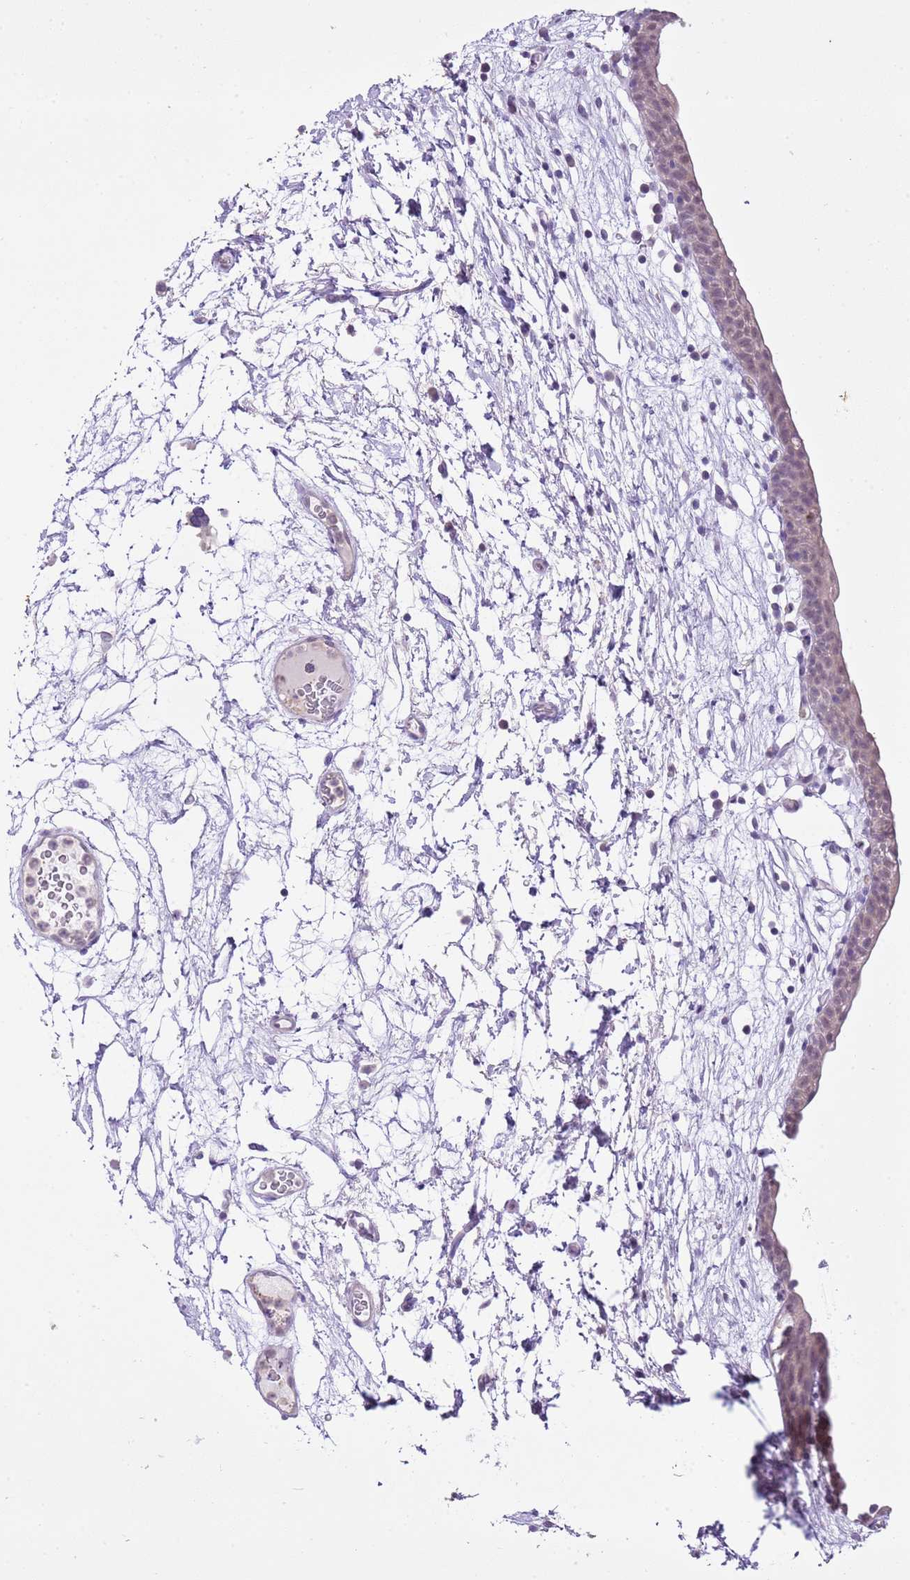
{"staining": {"intensity": "weak", "quantity": "<25%", "location": "nuclear"}, "tissue": "urinary bladder", "cell_type": "Urothelial cells", "image_type": "normal", "snomed": [{"axis": "morphology", "description": "Normal tissue, NOS"}, {"axis": "topography", "description": "Urinary bladder"}], "caption": "IHC of benign urinary bladder demonstrates no positivity in urothelial cells.", "gene": "XPO7", "patient": {"sex": "male", "age": 83}}